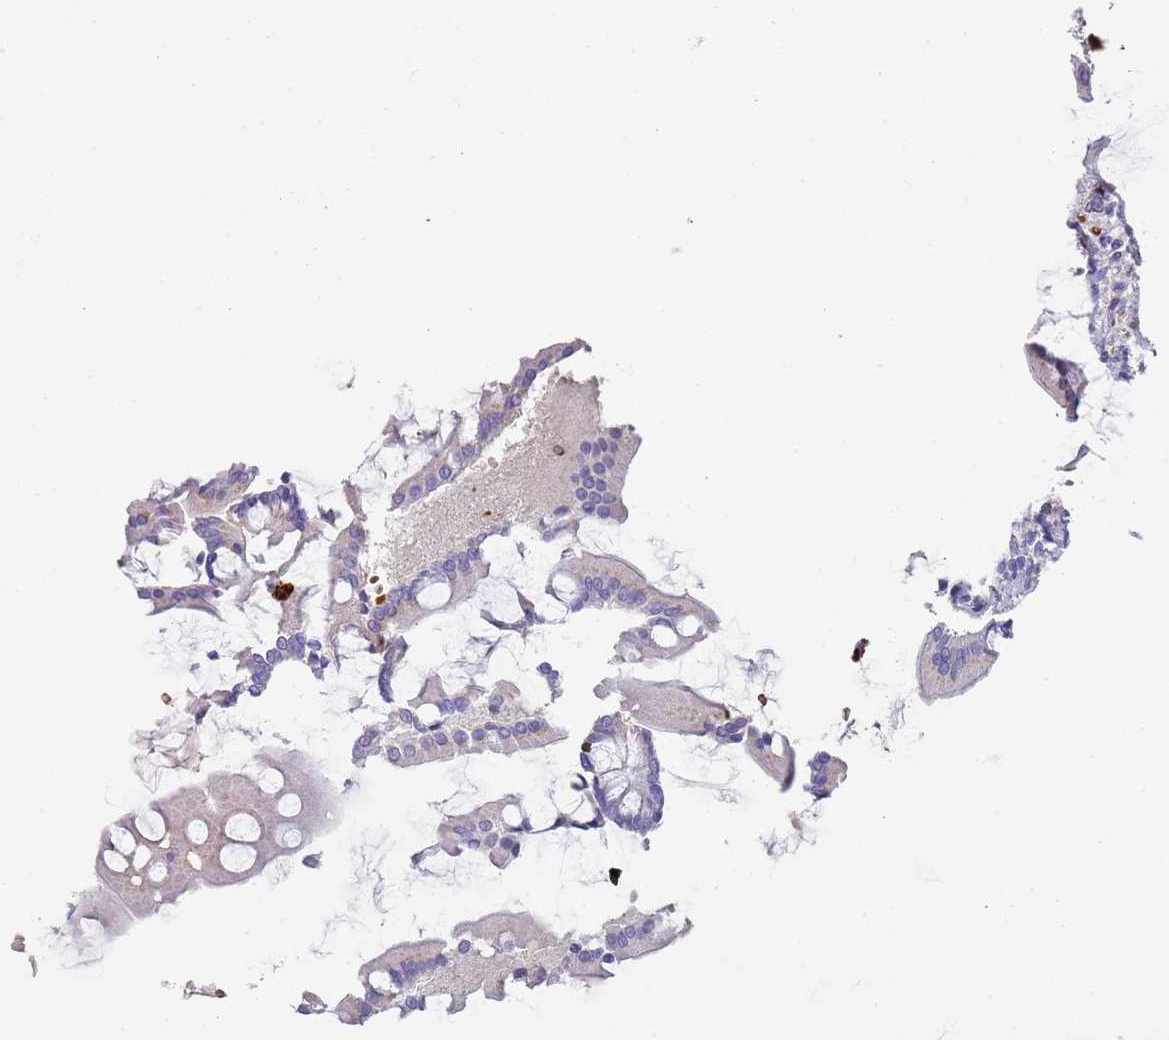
{"staining": {"intensity": "weak", "quantity": "<25%", "location": "cytoplasmic/membranous"}, "tissue": "small intestine", "cell_type": "Glandular cells", "image_type": "normal", "snomed": [{"axis": "morphology", "description": "Normal tissue, NOS"}, {"axis": "topography", "description": "Small intestine"}], "caption": "Human small intestine stained for a protein using immunohistochemistry (IHC) demonstrates no staining in glandular cells.", "gene": "TMEM251", "patient": {"sex": "male", "age": 41}}